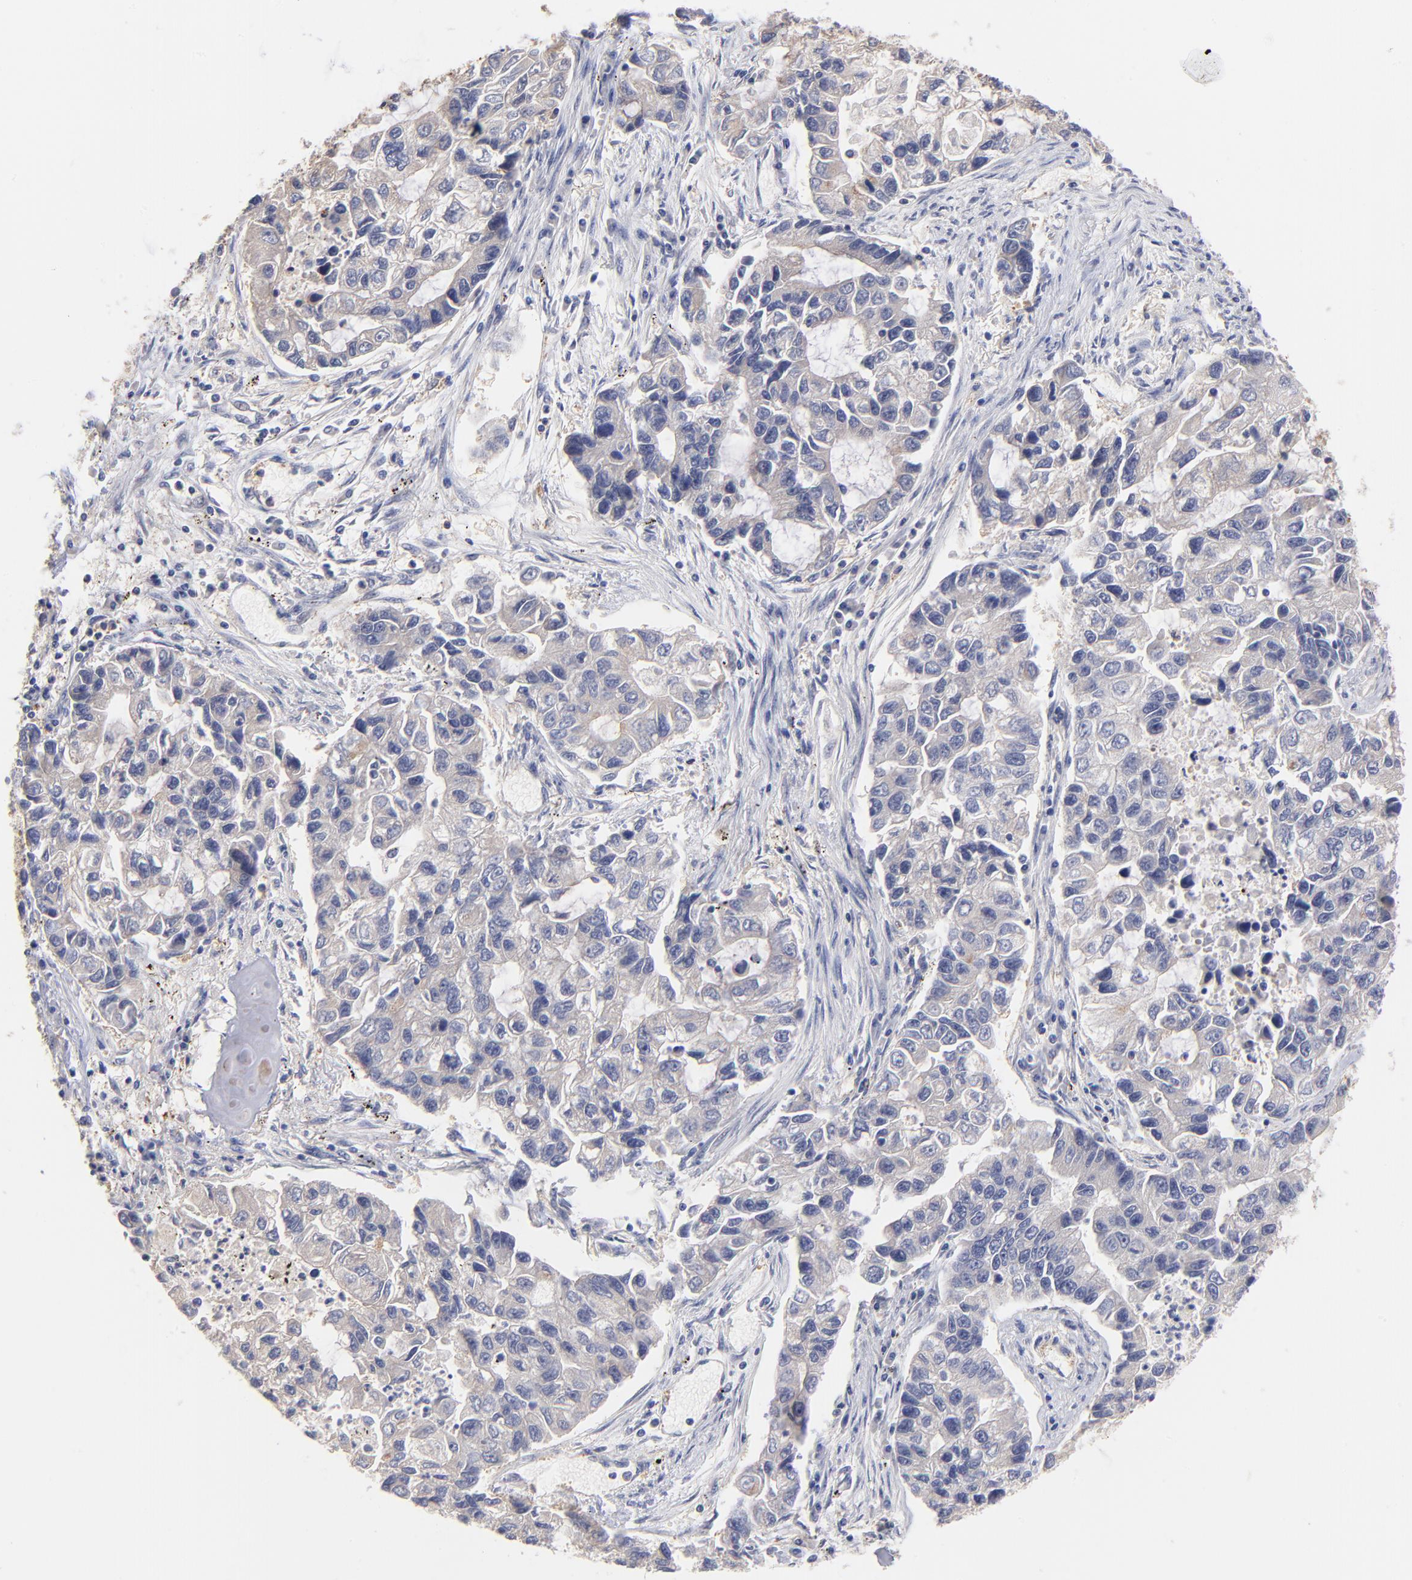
{"staining": {"intensity": "weak", "quantity": "<25%", "location": "cytoplasmic/membranous"}, "tissue": "lung cancer", "cell_type": "Tumor cells", "image_type": "cancer", "snomed": [{"axis": "morphology", "description": "Adenocarcinoma, NOS"}, {"axis": "topography", "description": "Lung"}], "caption": "This photomicrograph is of lung cancer stained with IHC to label a protein in brown with the nuclei are counter-stained blue. There is no positivity in tumor cells.", "gene": "KREMEN2", "patient": {"sex": "female", "age": 51}}